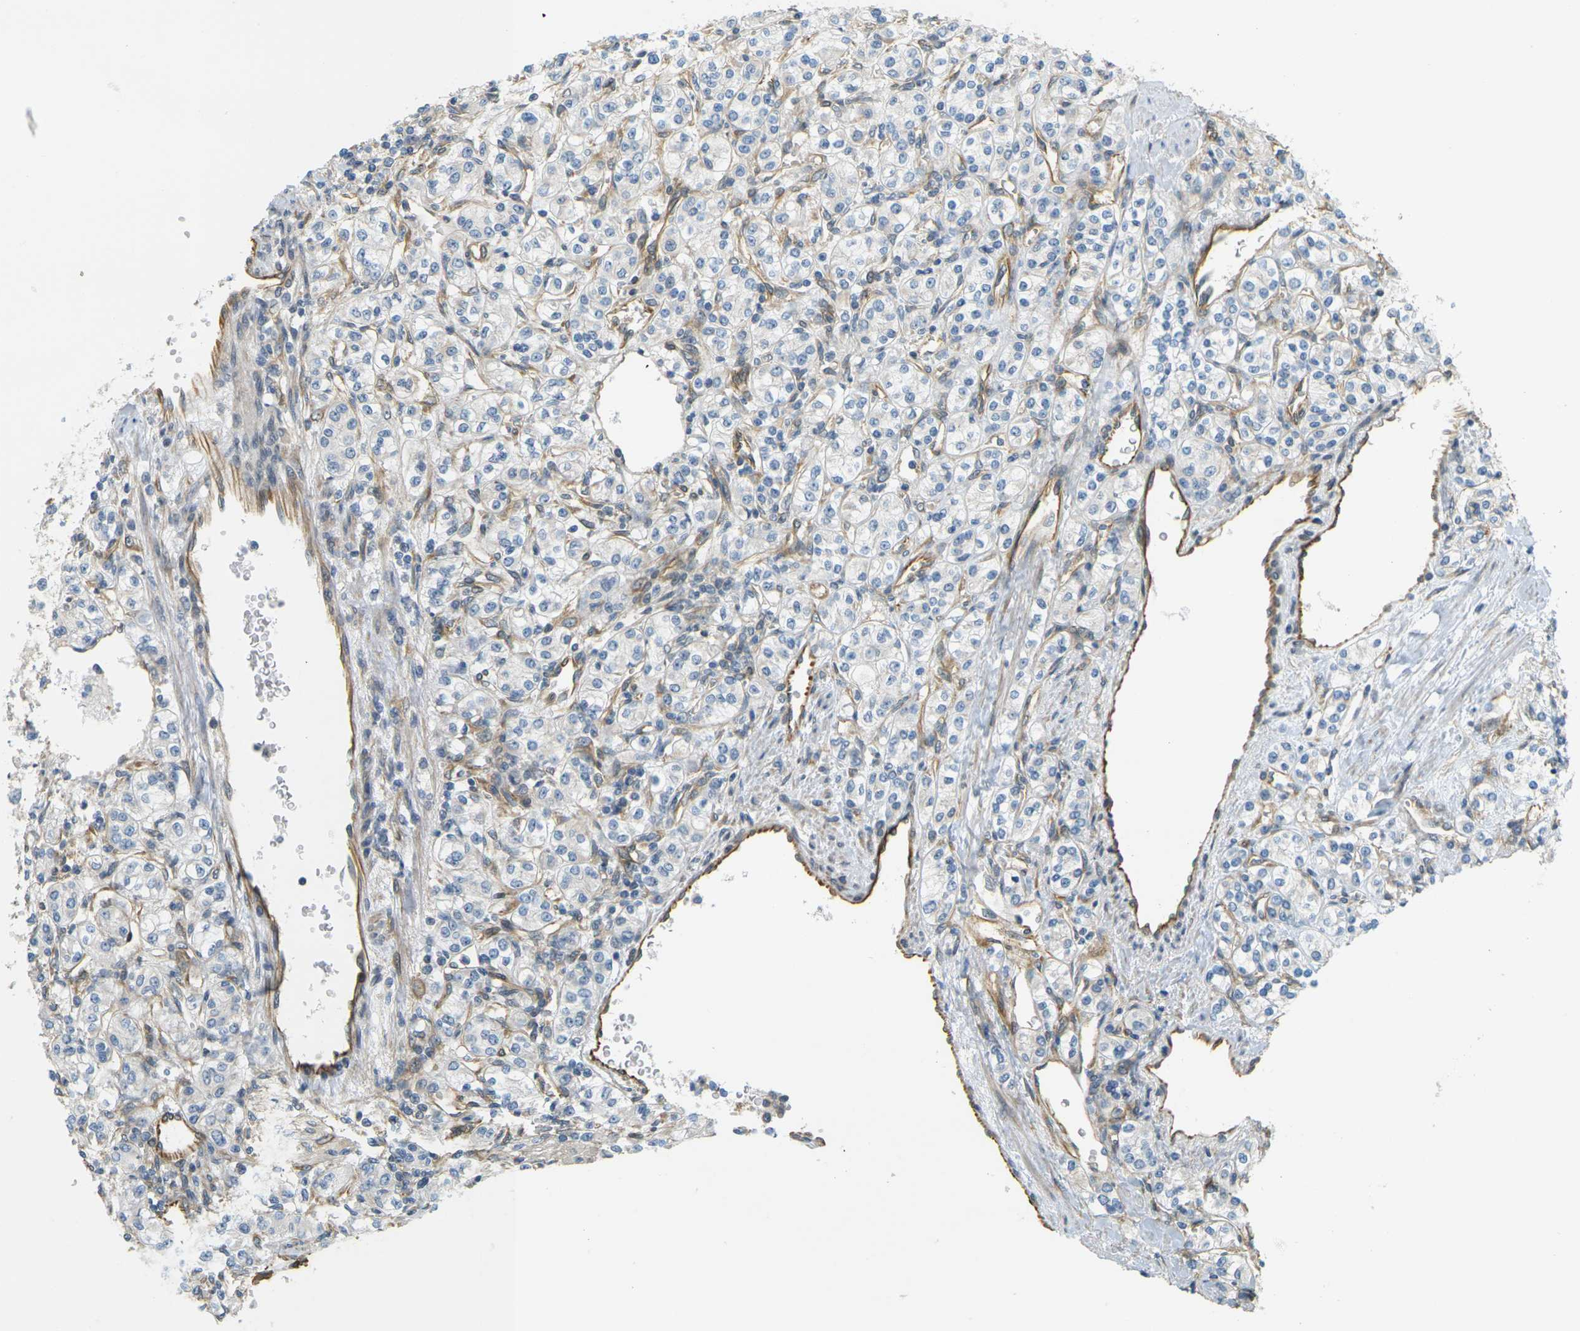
{"staining": {"intensity": "negative", "quantity": "none", "location": "none"}, "tissue": "renal cancer", "cell_type": "Tumor cells", "image_type": "cancer", "snomed": [{"axis": "morphology", "description": "Adenocarcinoma, NOS"}, {"axis": "topography", "description": "Kidney"}], "caption": "A photomicrograph of human renal cancer is negative for staining in tumor cells. (DAB (3,3'-diaminobenzidine) IHC with hematoxylin counter stain).", "gene": "CYTH3", "patient": {"sex": "male", "age": 77}}